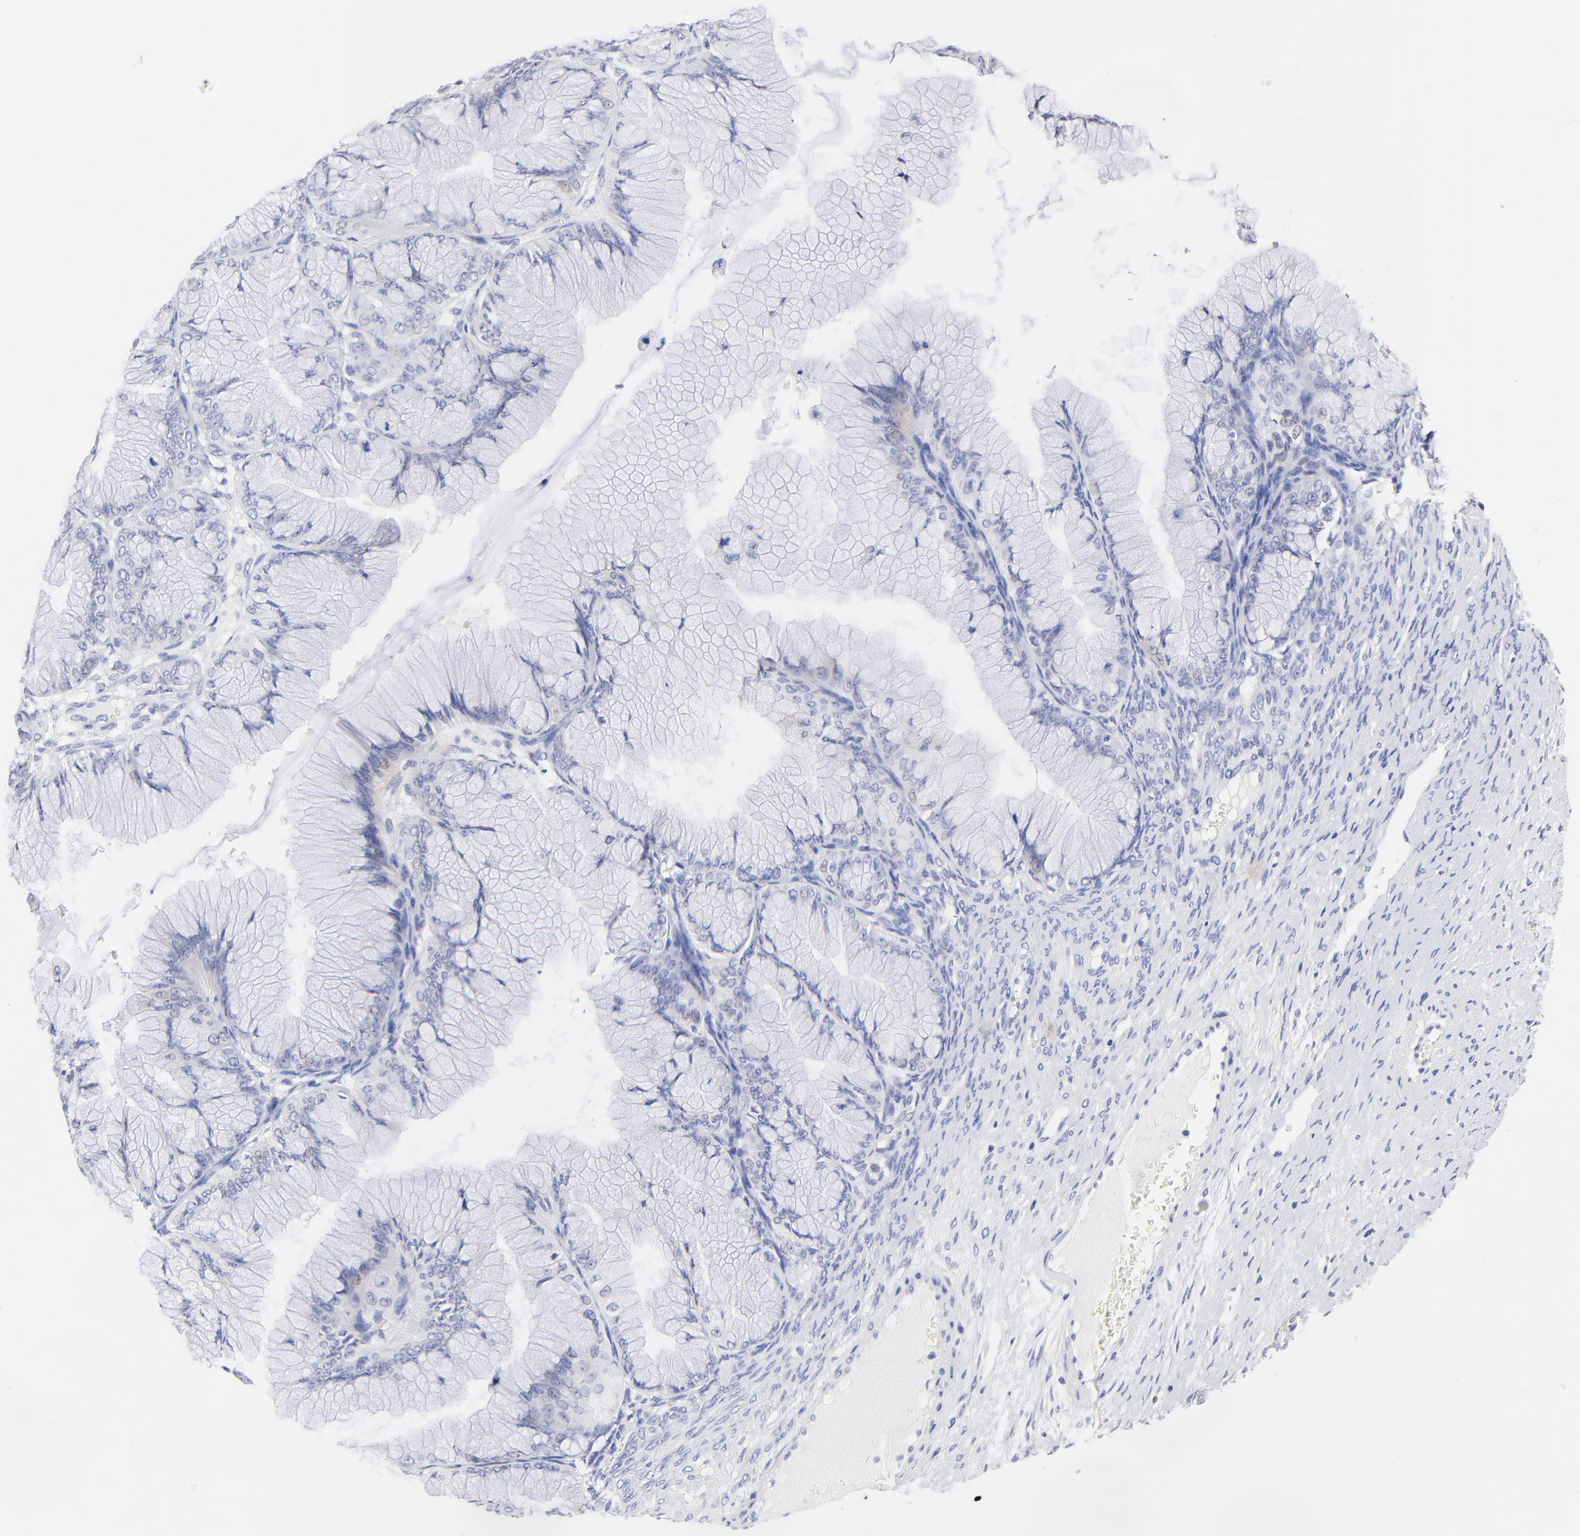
{"staining": {"intensity": "weak", "quantity": "<25%", "location": "cytoplasmic/membranous"}, "tissue": "ovarian cancer", "cell_type": "Tumor cells", "image_type": "cancer", "snomed": [{"axis": "morphology", "description": "Cystadenocarcinoma, mucinous, NOS"}, {"axis": "topography", "description": "Ovary"}], "caption": "Immunohistochemistry (IHC) histopathology image of neoplastic tissue: ovarian cancer (mucinous cystadenocarcinoma) stained with DAB exhibits no significant protein staining in tumor cells.", "gene": "CFAP57", "patient": {"sex": "female", "age": 63}}